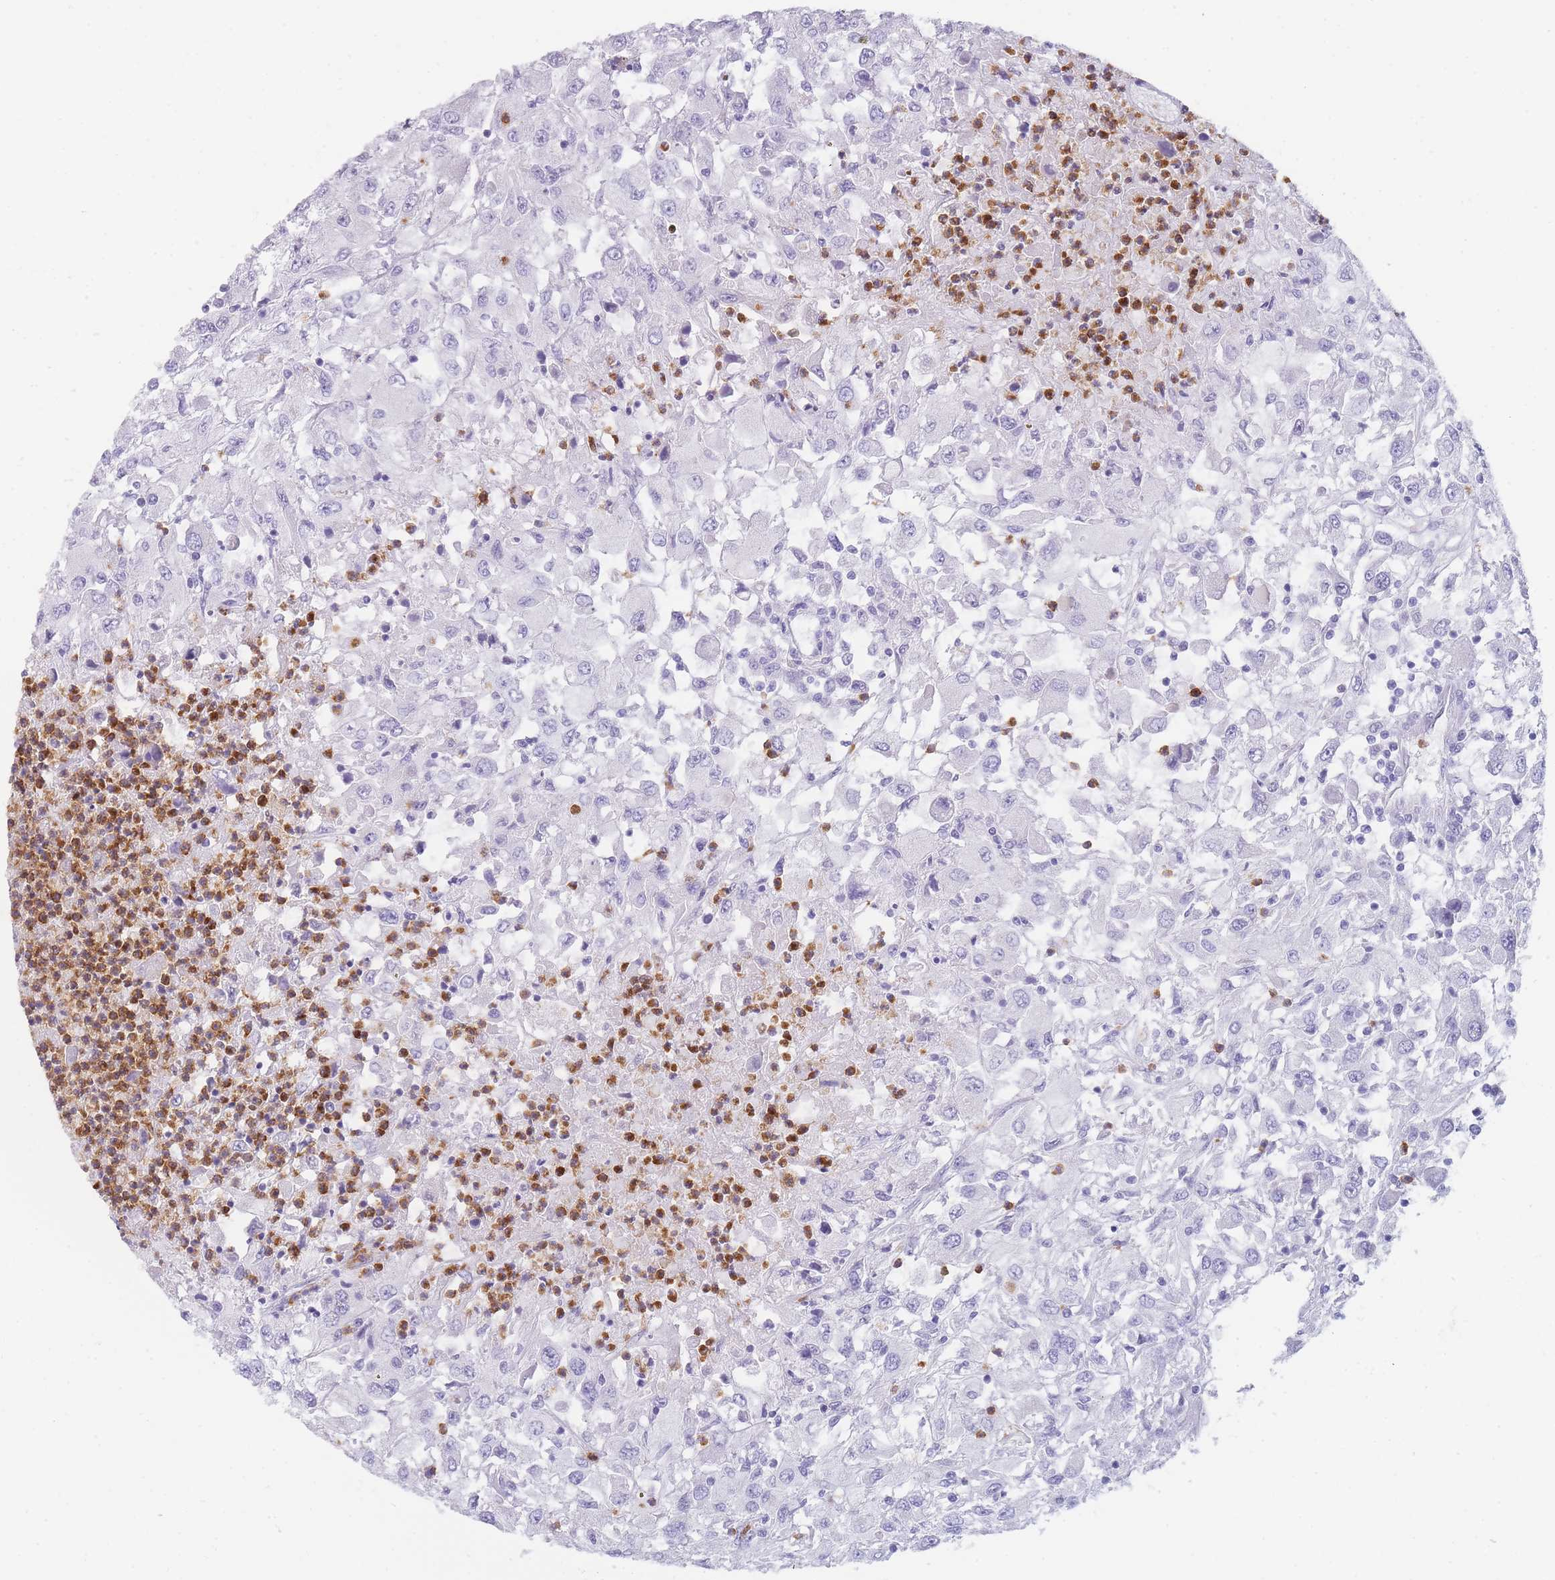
{"staining": {"intensity": "negative", "quantity": "none", "location": "none"}, "tissue": "renal cancer", "cell_type": "Tumor cells", "image_type": "cancer", "snomed": [{"axis": "morphology", "description": "Adenocarcinoma, NOS"}, {"axis": "topography", "description": "Kidney"}], "caption": "Immunohistochemistry image of human renal cancer stained for a protein (brown), which shows no staining in tumor cells.", "gene": "ZNF627", "patient": {"sex": "female", "age": 67}}